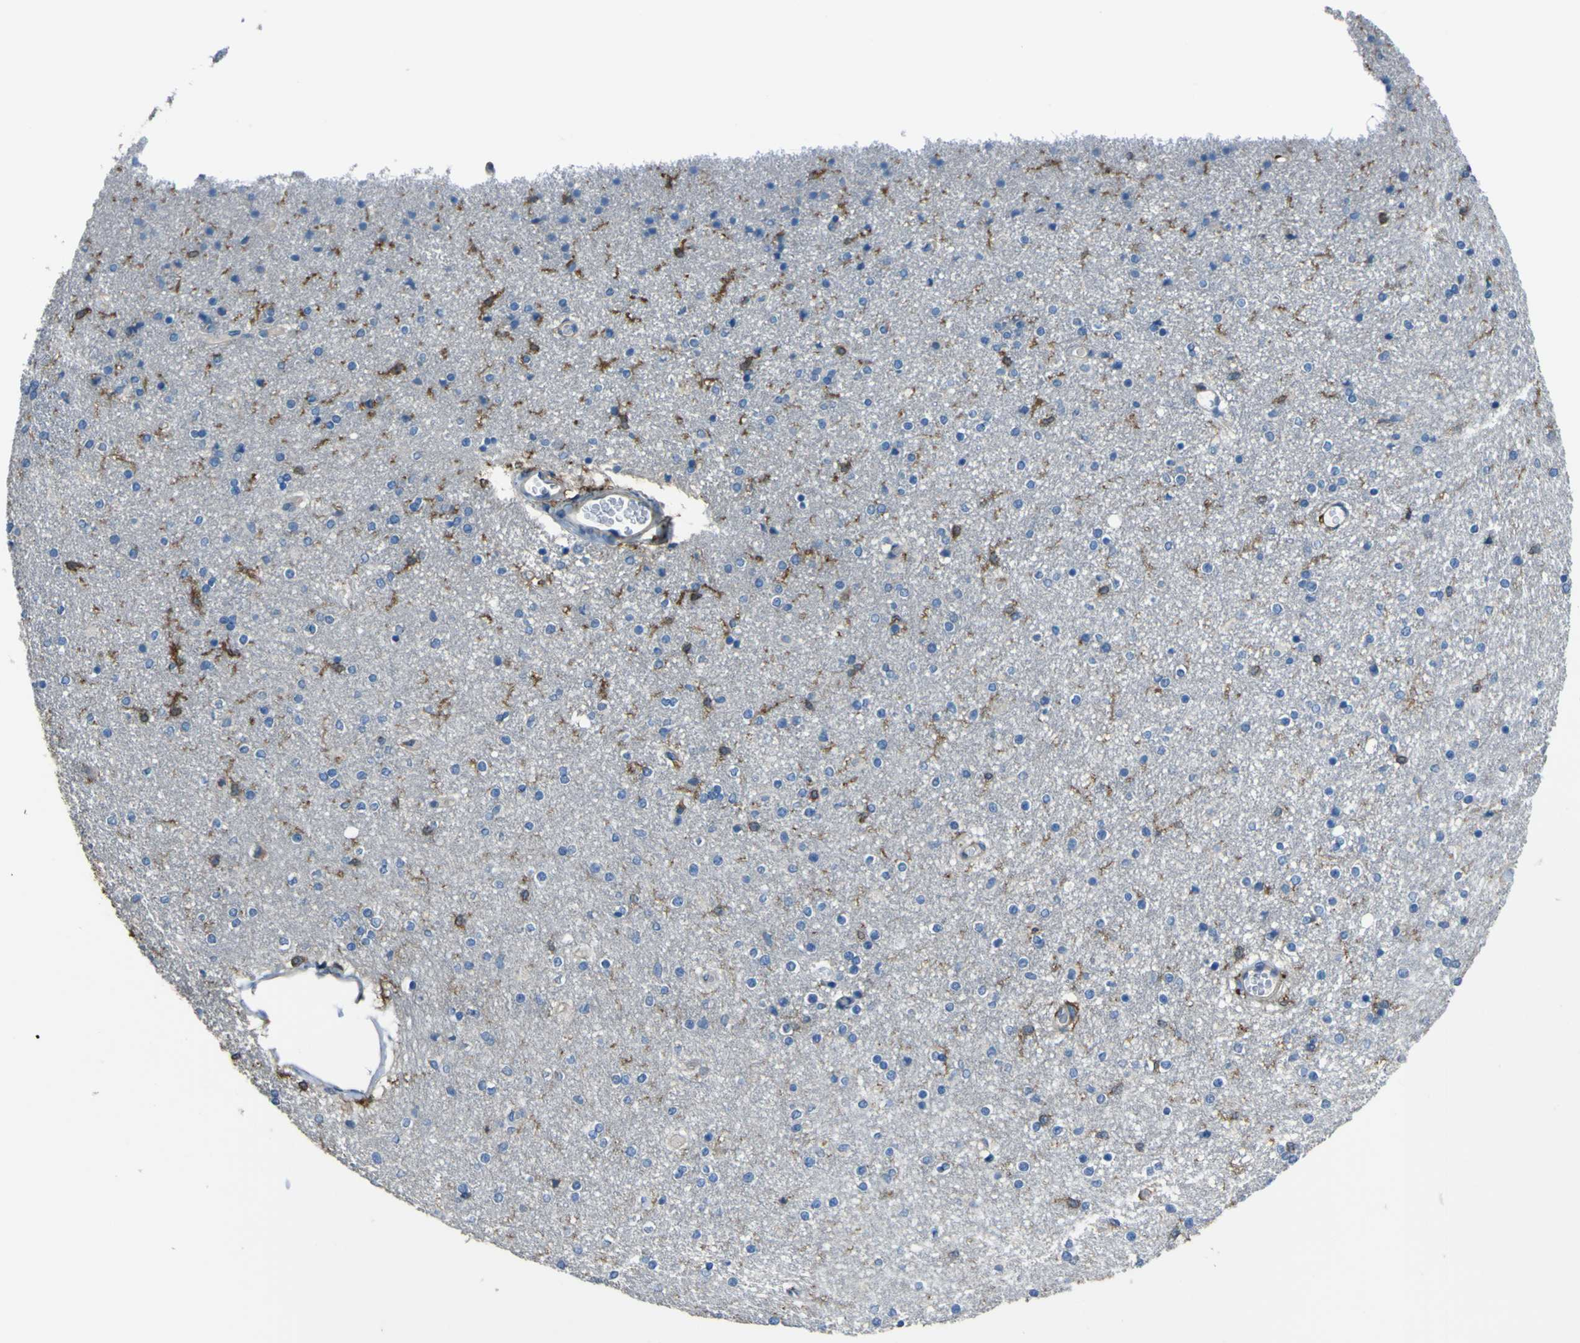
{"staining": {"intensity": "moderate", "quantity": "<25%", "location": "cytoplasmic/membranous"}, "tissue": "caudate", "cell_type": "Glial cells", "image_type": "normal", "snomed": [{"axis": "morphology", "description": "Normal tissue, NOS"}, {"axis": "topography", "description": "Lateral ventricle wall"}], "caption": "Protein analysis of unremarkable caudate displays moderate cytoplasmic/membranous expression in approximately <25% of glial cells. Using DAB (3,3'-diaminobenzidine) (brown) and hematoxylin (blue) stains, captured at high magnification using brightfield microscopy.", "gene": "LAIR1", "patient": {"sex": "female", "age": 54}}